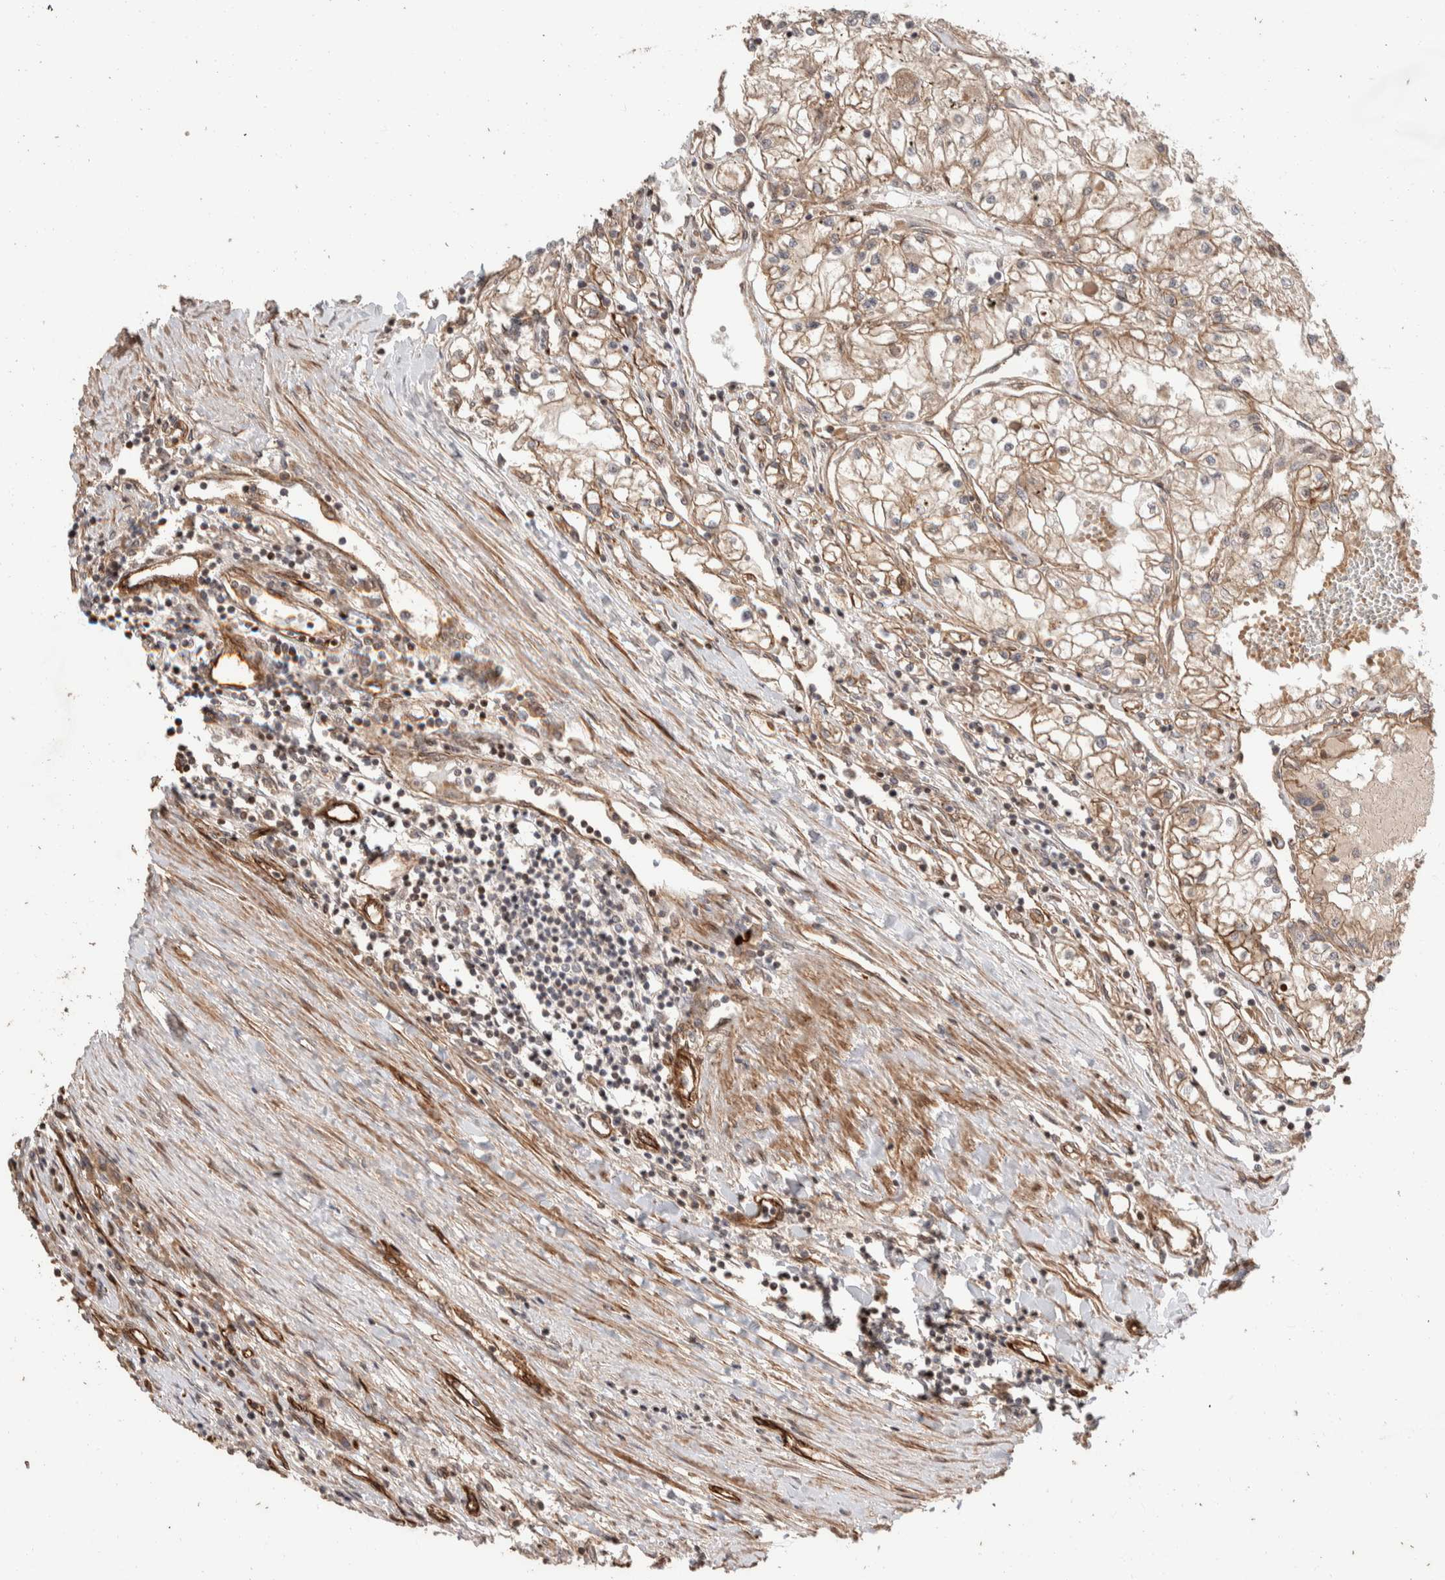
{"staining": {"intensity": "moderate", "quantity": ">75%", "location": "cytoplasmic/membranous"}, "tissue": "renal cancer", "cell_type": "Tumor cells", "image_type": "cancer", "snomed": [{"axis": "morphology", "description": "Adenocarcinoma, NOS"}, {"axis": "topography", "description": "Kidney"}], "caption": "IHC photomicrograph of neoplastic tissue: human renal adenocarcinoma stained using immunohistochemistry exhibits medium levels of moderate protein expression localized specifically in the cytoplasmic/membranous of tumor cells, appearing as a cytoplasmic/membranous brown color.", "gene": "ERC1", "patient": {"sex": "male", "age": 68}}